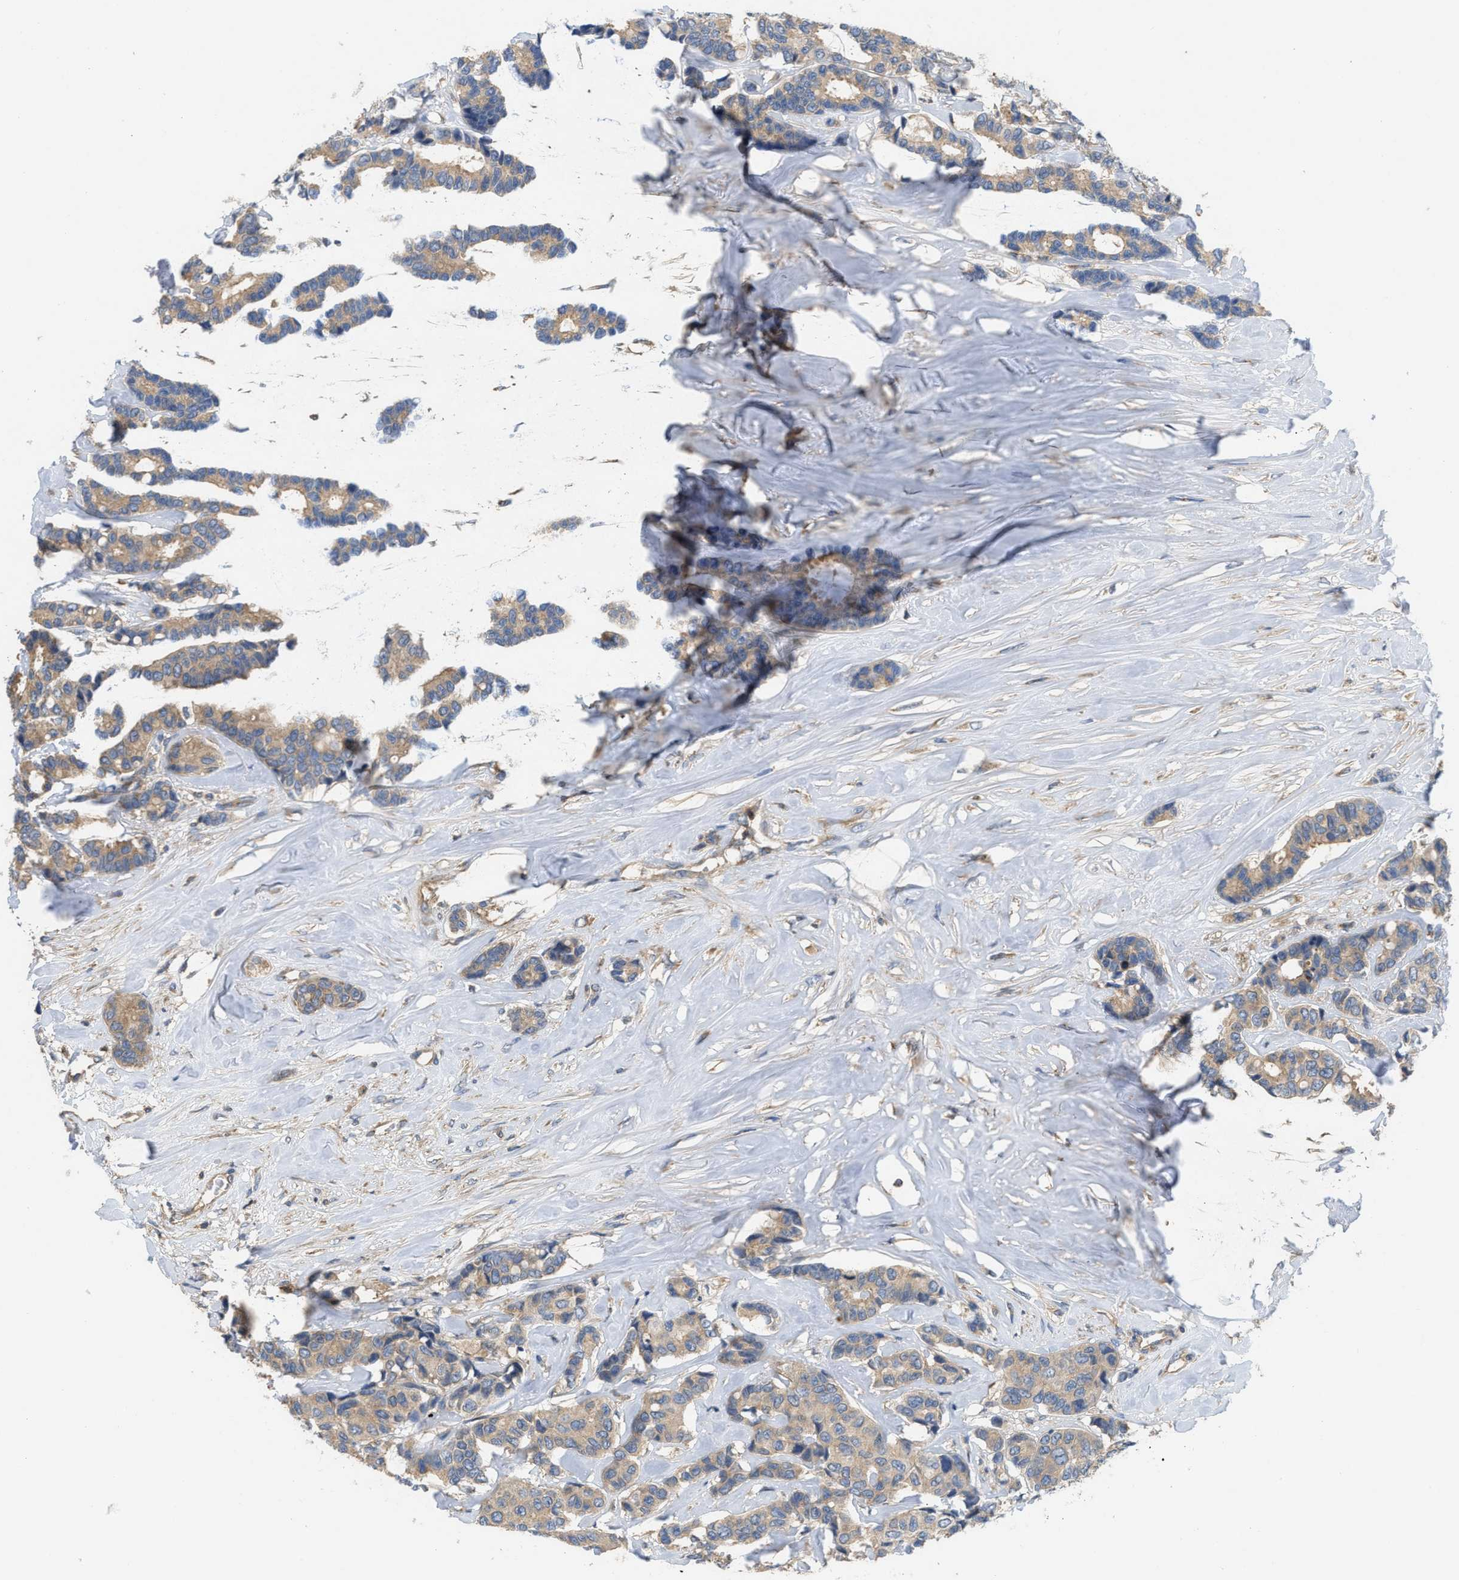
{"staining": {"intensity": "weak", "quantity": ">75%", "location": "cytoplasmic/membranous"}, "tissue": "breast cancer", "cell_type": "Tumor cells", "image_type": "cancer", "snomed": [{"axis": "morphology", "description": "Duct carcinoma"}, {"axis": "topography", "description": "Breast"}], "caption": "Tumor cells exhibit weak cytoplasmic/membranous positivity in approximately >75% of cells in infiltrating ductal carcinoma (breast).", "gene": "RNF216", "patient": {"sex": "female", "age": 87}}